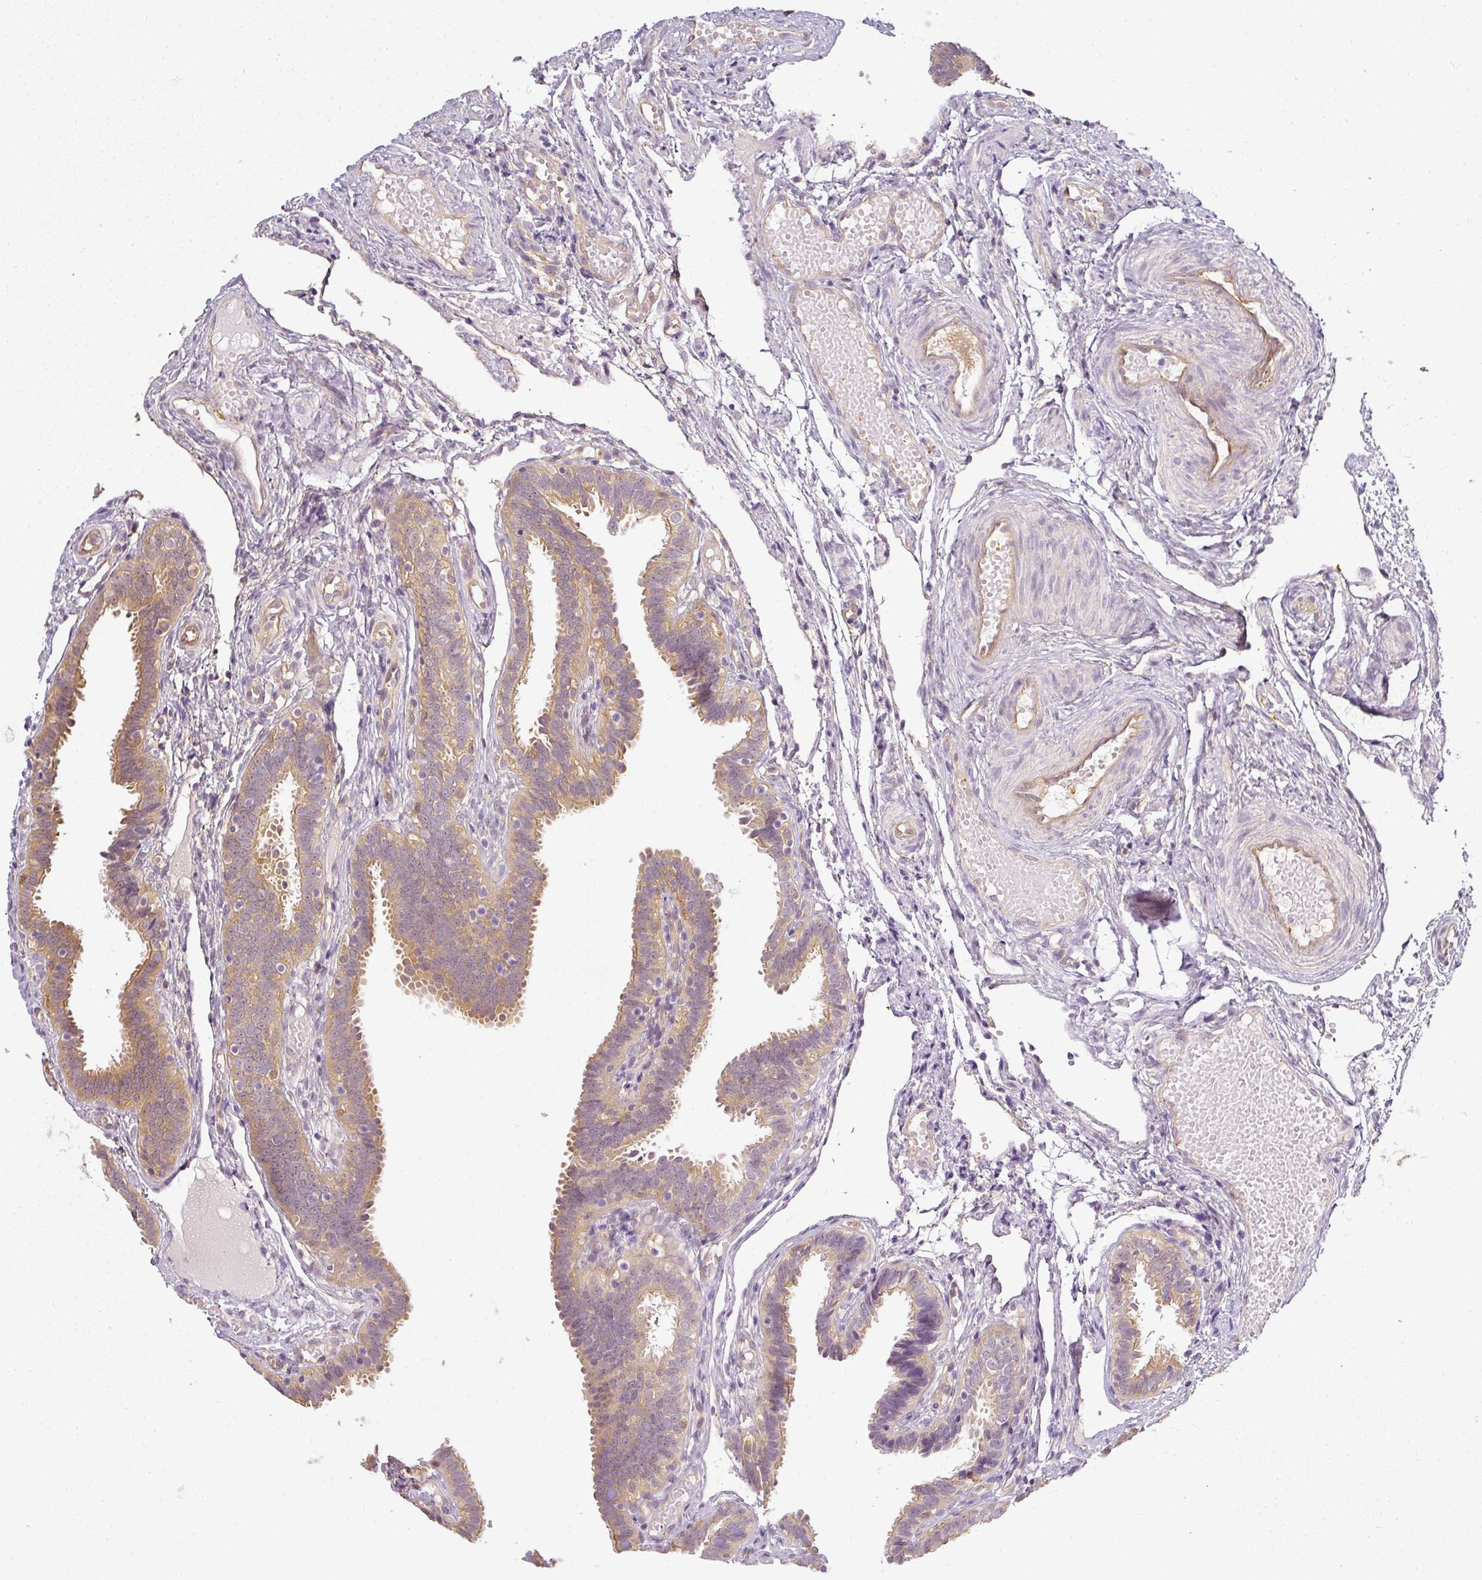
{"staining": {"intensity": "moderate", "quantity": ">75%", "location": "cytoplasmic/membranous"}, "tissue": "fallopian tube", "cell_type": "Glandular cells", "image_type": "normal", "snomed": [{"axis": "morphology", "description": "Normal tissue, NOS"}, {"axis": "topography", "description": "Fallopian tube"}], "caption": "Immunohistochemistry of unremarkable fallopian tube demonstrates medium levels of moderate cytoplasmic/membranous staining in approximately >75% of glandular cells.", "gene": "ANKRD18A", "patient": {"sex": "female", "age": 37}}